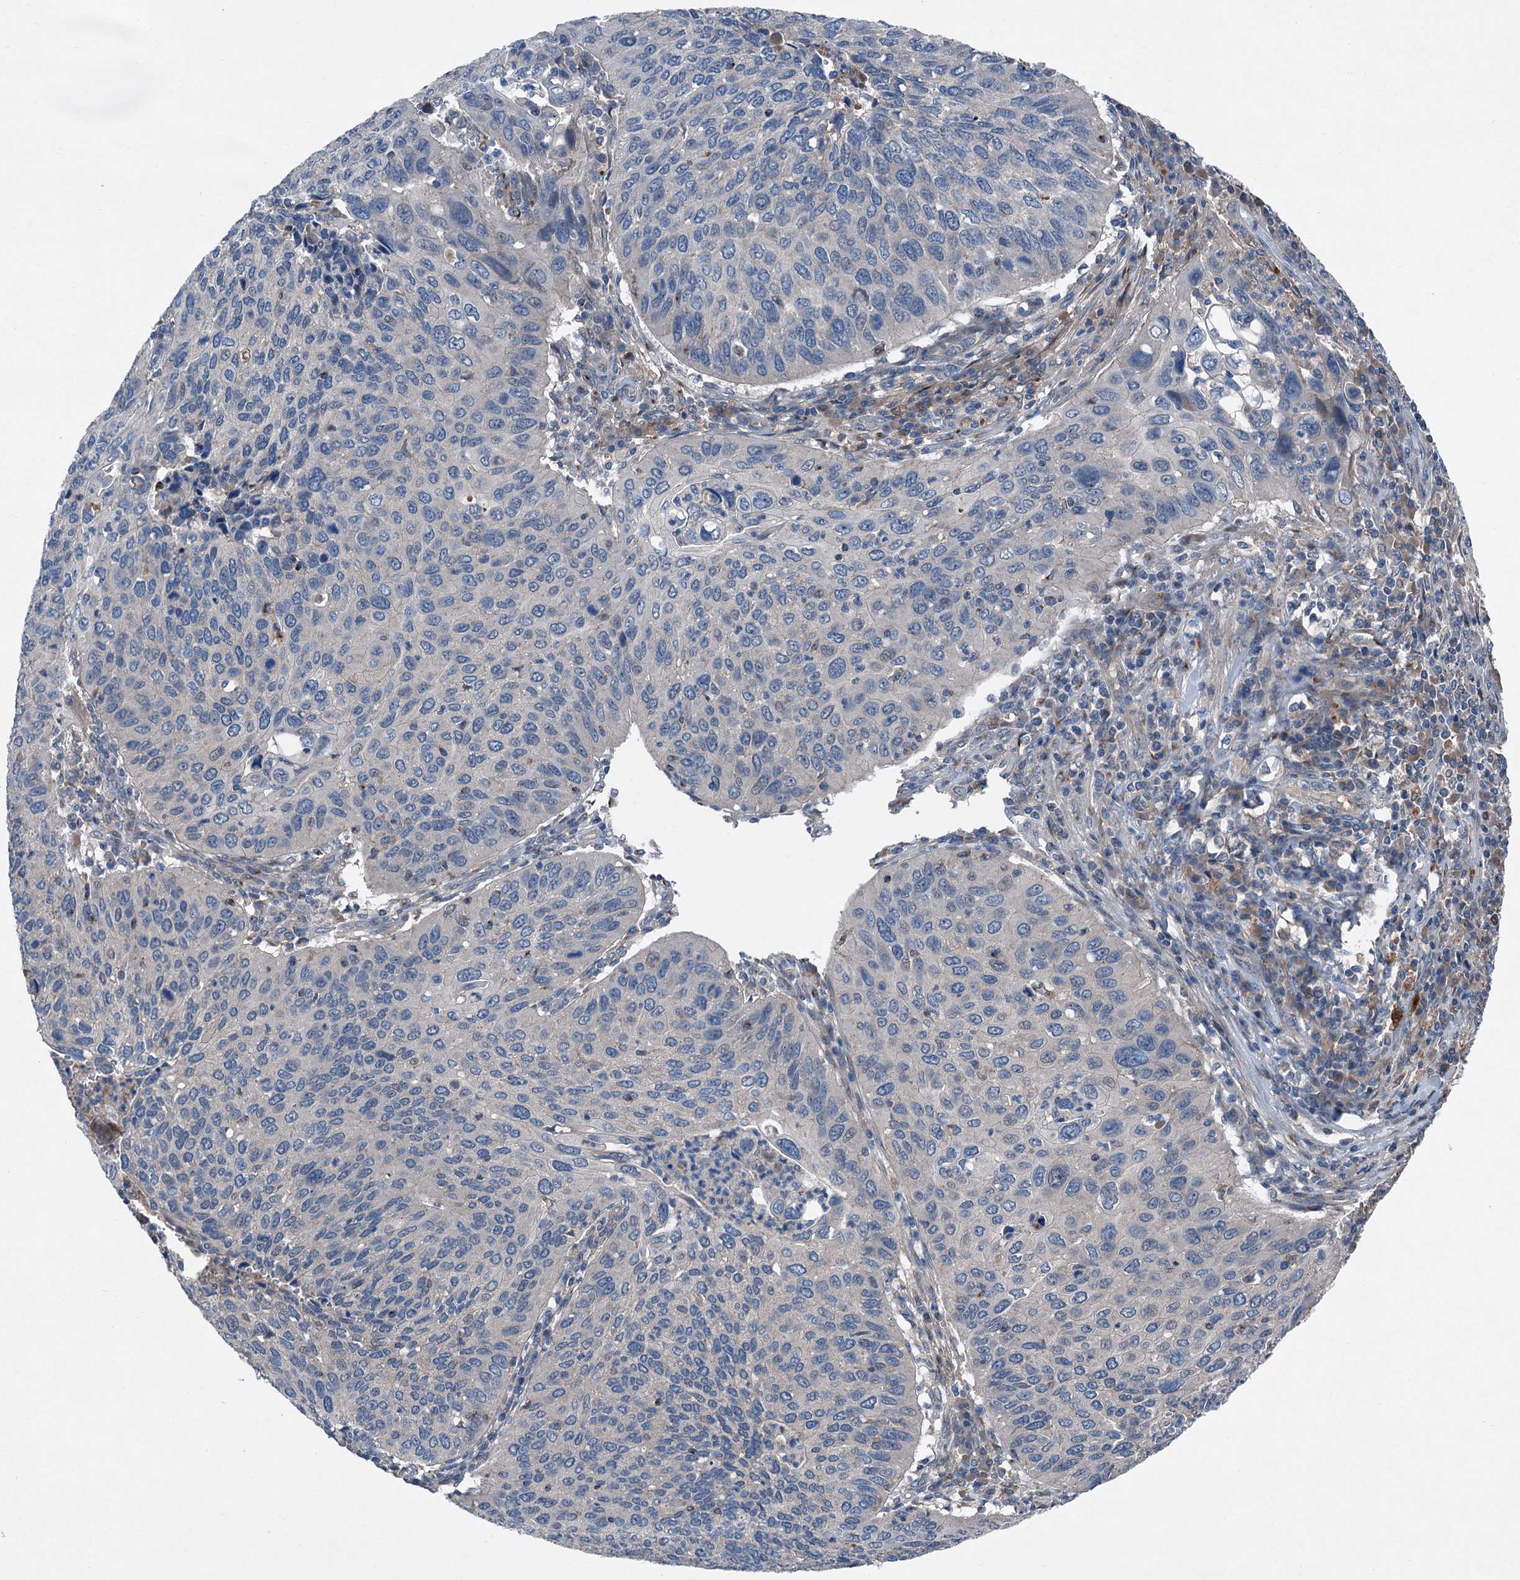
{"staining": {"intensity": "negative", "quantity": "none", "location": "none"}, "tissue": "cervical cancer", "cell_type": "Tumor cells", "image_type": "cancer", "snomed": [{"axis": "morphology", "description": "Squamous cell carcinoma, NOS"}, {"axis": "topography", "description": "Cervix"}], "caption": "A high-resolution image shows immunohistochemistry (IHC) staining of cervical squamous cell carcinoma, which reveals no significant staining in tumor cells. (Brightfield microscopy of DAB (3,3'-diaminobenzidine) immunohistochemistry at high magnification).", "gene": "SLC2A10", "patient": {"sex": "female", "age": 38}}